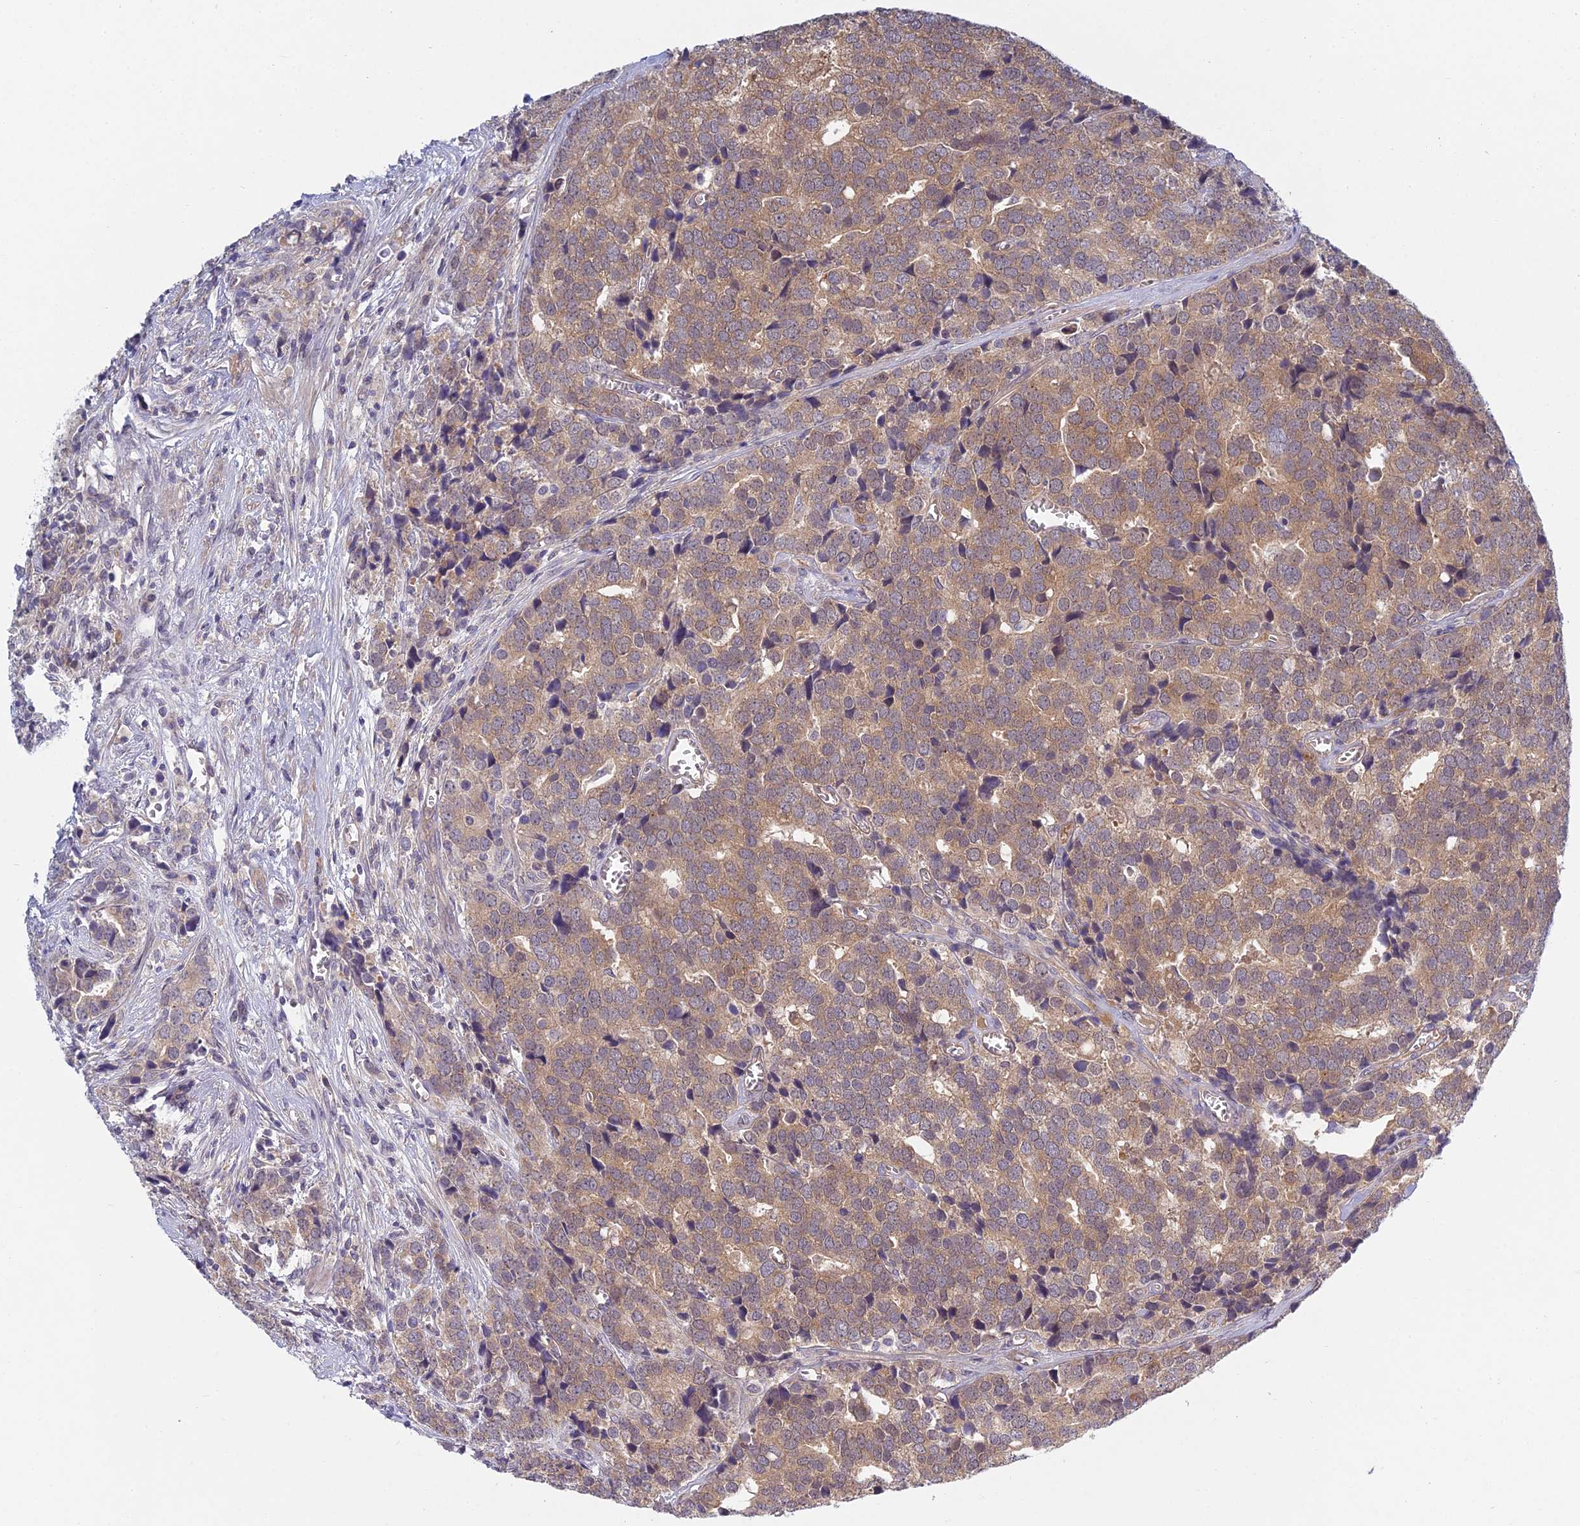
{"staining": {"intensity": "weak", "quantity": ">75%", "location": "cytoplasmic/membranous"}, "tissue": "prostate cancer", "cell_type": "Tumor cells", "image_type": "cancer", "snomed": [{"axis": "morphology", "description": "Adenocarcinoma, High grade"}, {"axis": "topography", "description": "Prostate"}], "caption": "Immunohistochemistry (DAB) staining of human prostate high-grade adenocarcinoma displays weak cytoplasmic/membranous protein expression in approximately >75% of tumor cells.", "gene": "METTL26", "patient": {"sex": "male", "age": 71}}